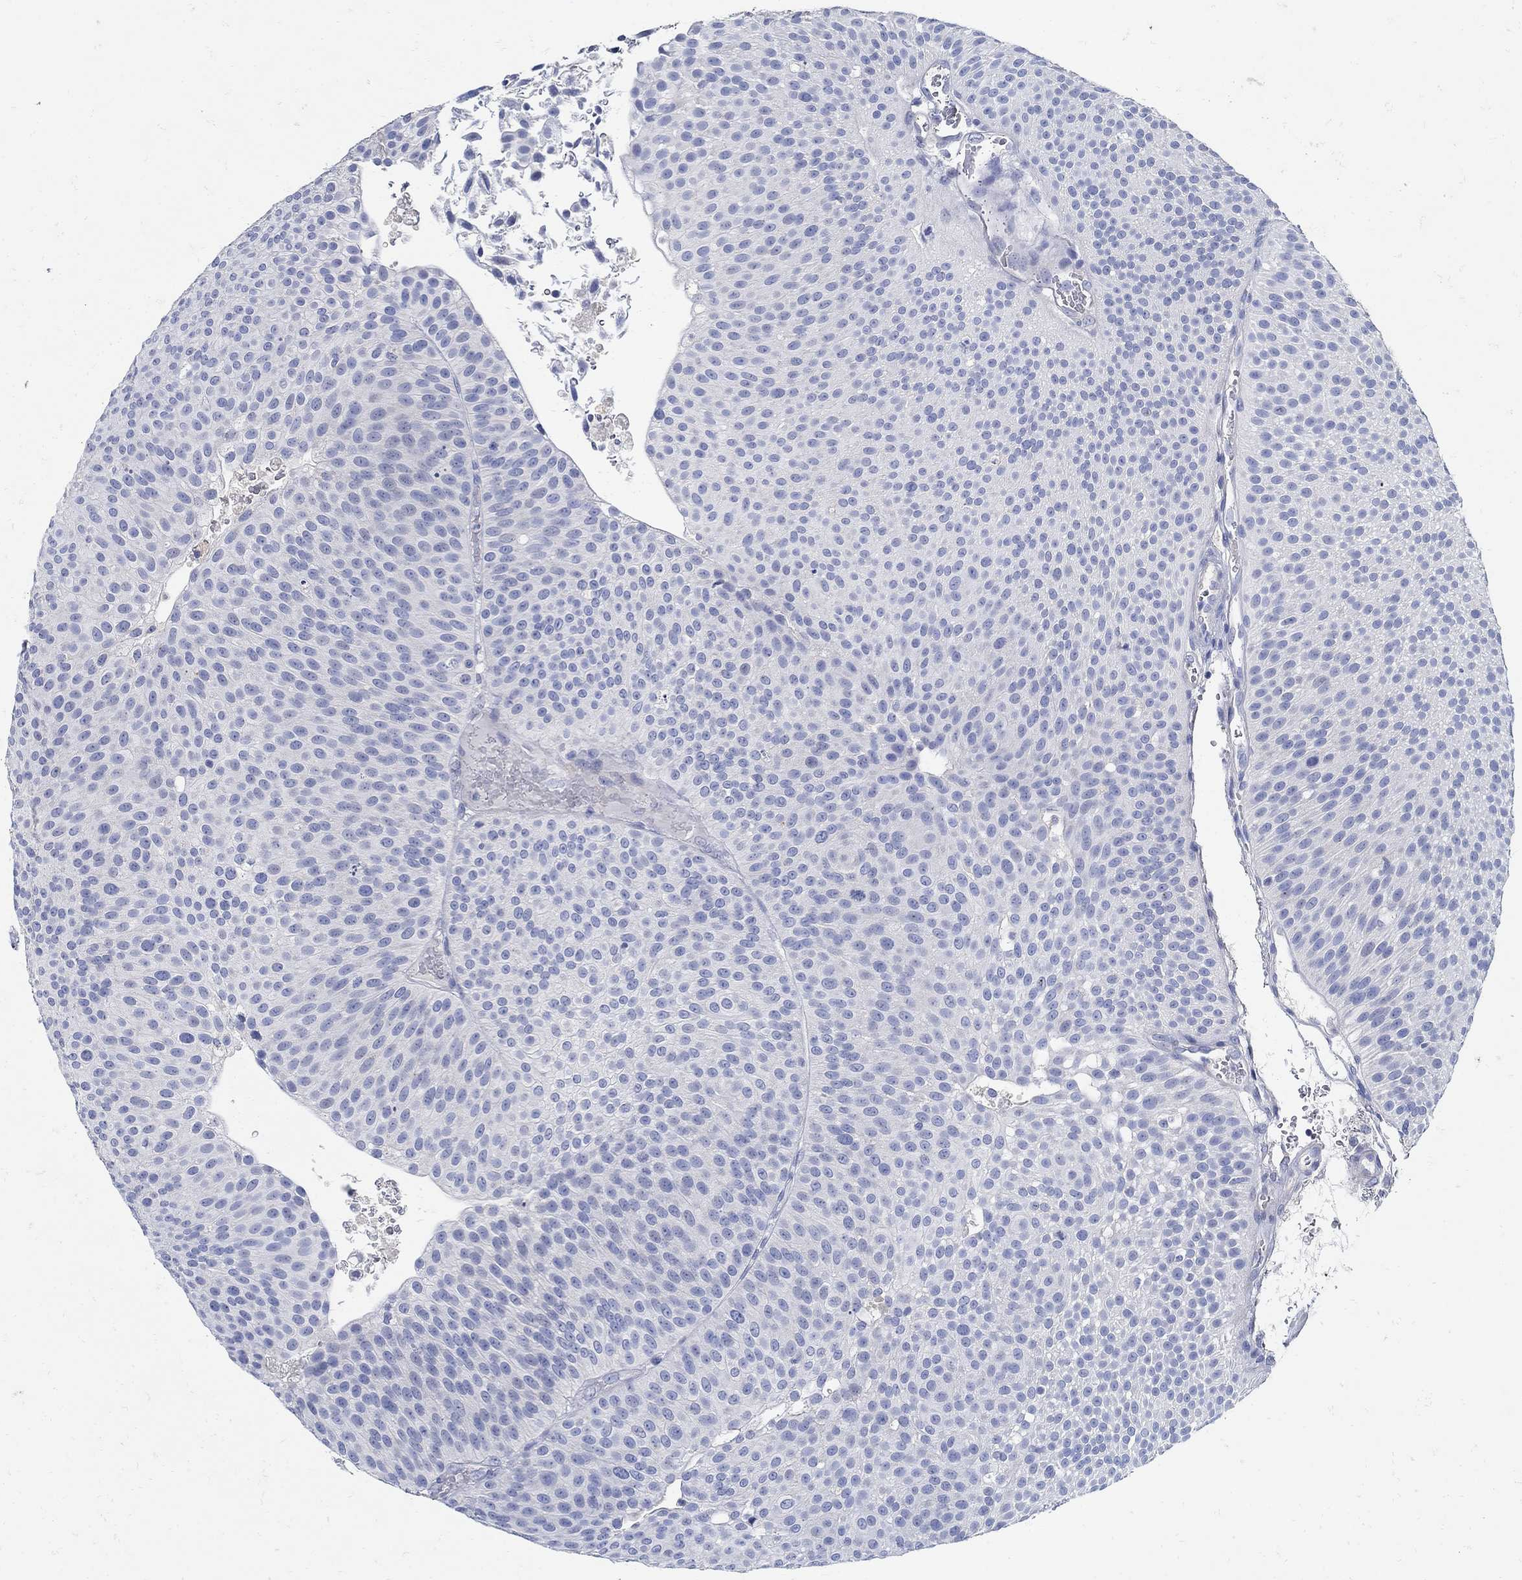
{"staining": {"intensity": "negative", "quantity": "none", "location": "none"}, "tissue": "urothelial cancer", "cell_type": "Tumor cells", "image_type": "cancer", "snomed": [{"axis": "morphology", "description": "Urothelial carcinoma, Low grade"}, {"axis": "topography", "description": "Urinary bladder"}], "caption": "This histopathology image is of urothelial cancer stained with immunohistochemistry to label a protein in brown with the nuclei are counter-stained blue. There is no staining in tumor cells.", "gene": "NOS1", "patient": {"sex": "male", "age": 65}}